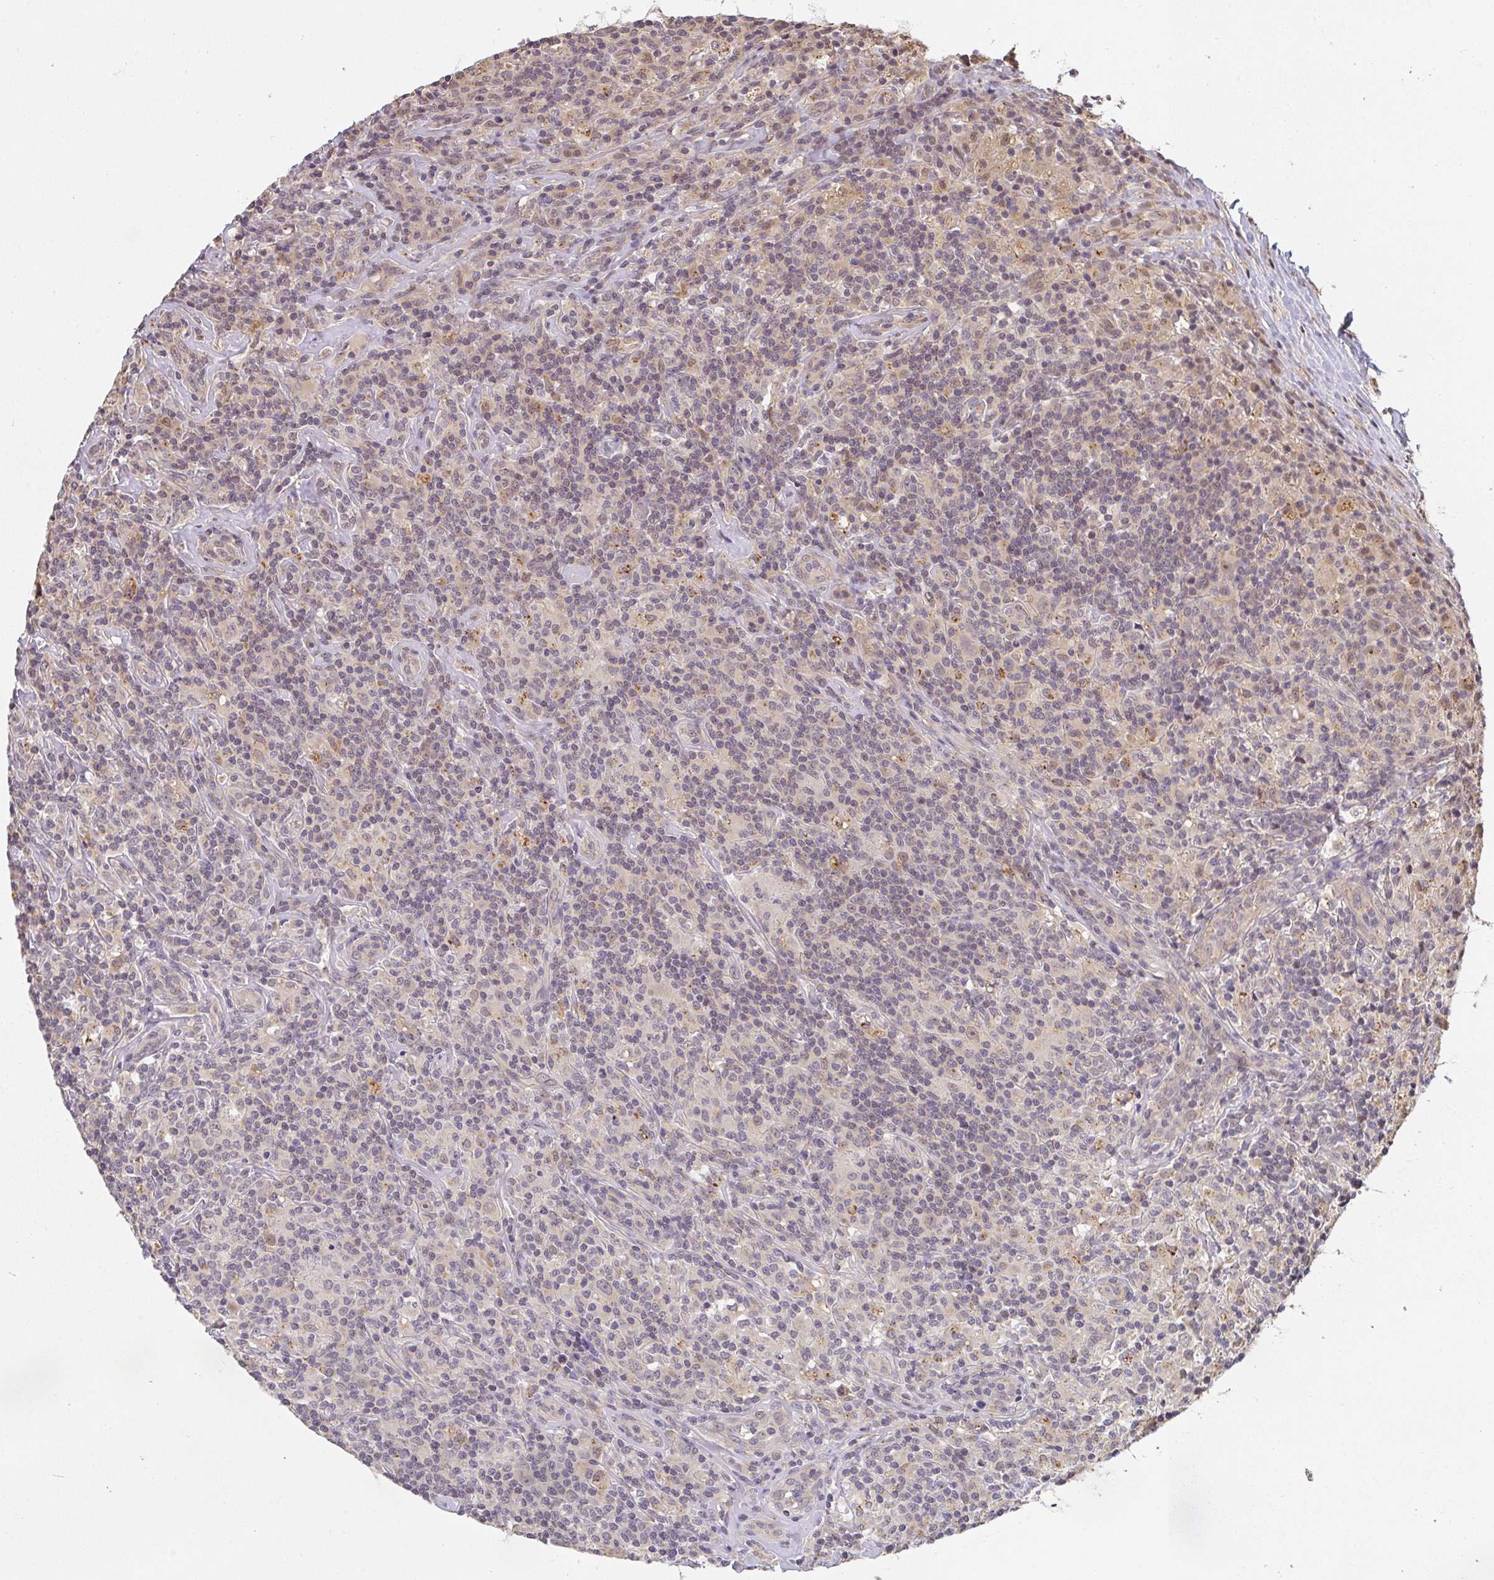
{"staining": {"intensity": "negative", "quantity": "none", "location": "none"}, "tissue": "lymphoma", "cell_type": "Tumor cells", "image_type": "cancer", "snomed": [{"axis": "morphology", "description": "Hodgkin's disease, NOS"}, {"axis": "morphology", "description": "Hodgkin's lymphoma, nodular sclerosis"}, {"axis": "topography", "description": "Lymph node"}], "caption": "Immunohistochemical staining of human lymphoma shows no significant expression in tumor cells.", "gene": "SLC35B3", "patient": {"sex": "female", "age": 10}}